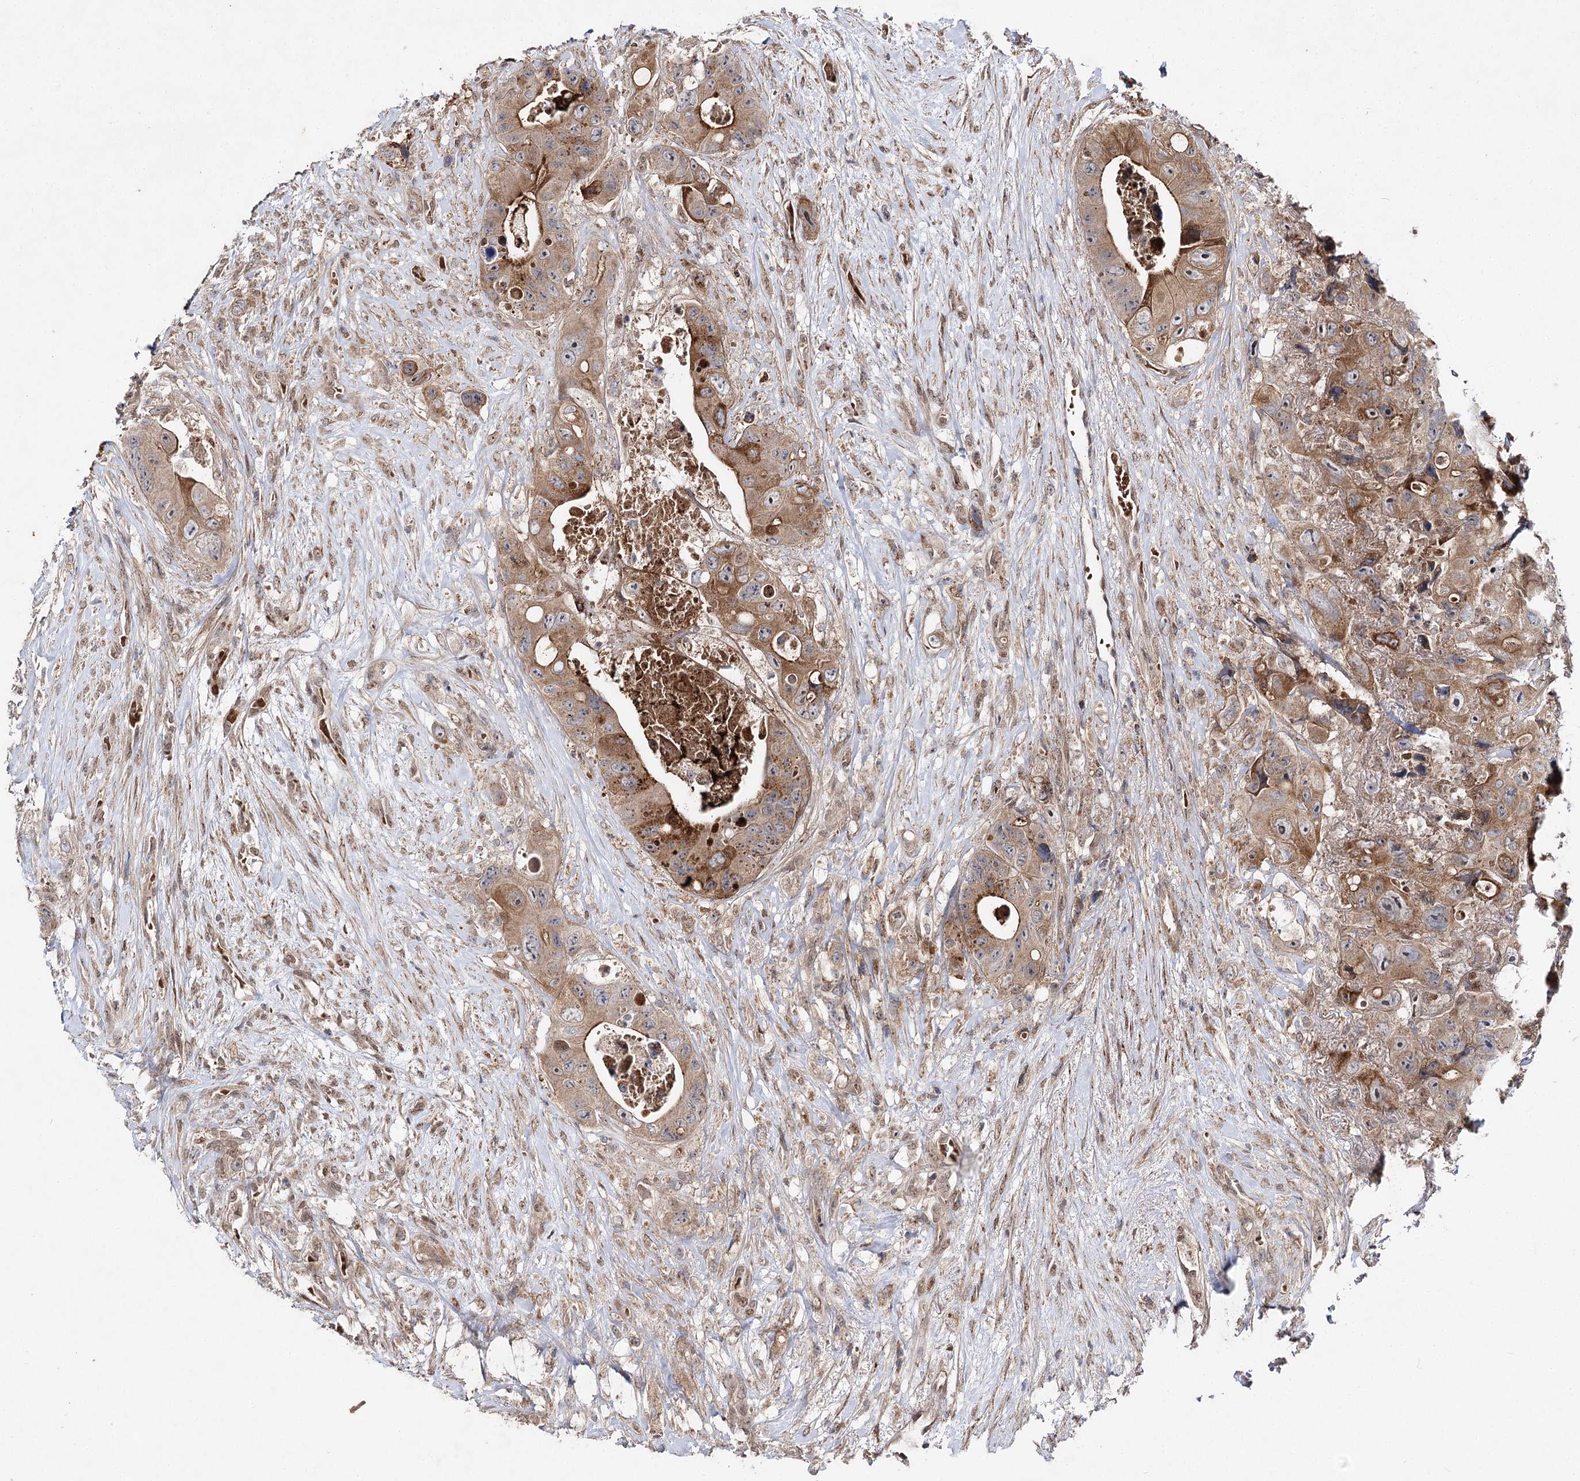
{"staining": {"intensity": "moderate", "quantity": ">75%", "location": "cytoplasmic/membranous"}, "tissue": "colorectal cancer", "cell_type": "Tumor cells", "image_type": "cancer", "snomed": [{"axis": "morphology", "description": "Adenocarcinoma, NOS"}, {"axis": "topography", "description": "Colon"}], "caption": "A histopathology image of human adenocarcinoma (colorectal) stained for a protein demonstrates moderate cytoplasmic/membranous brown staining in tumor cells.", "gene": "MSANTD2", "patient": {"sex": "female", "age": 46}}